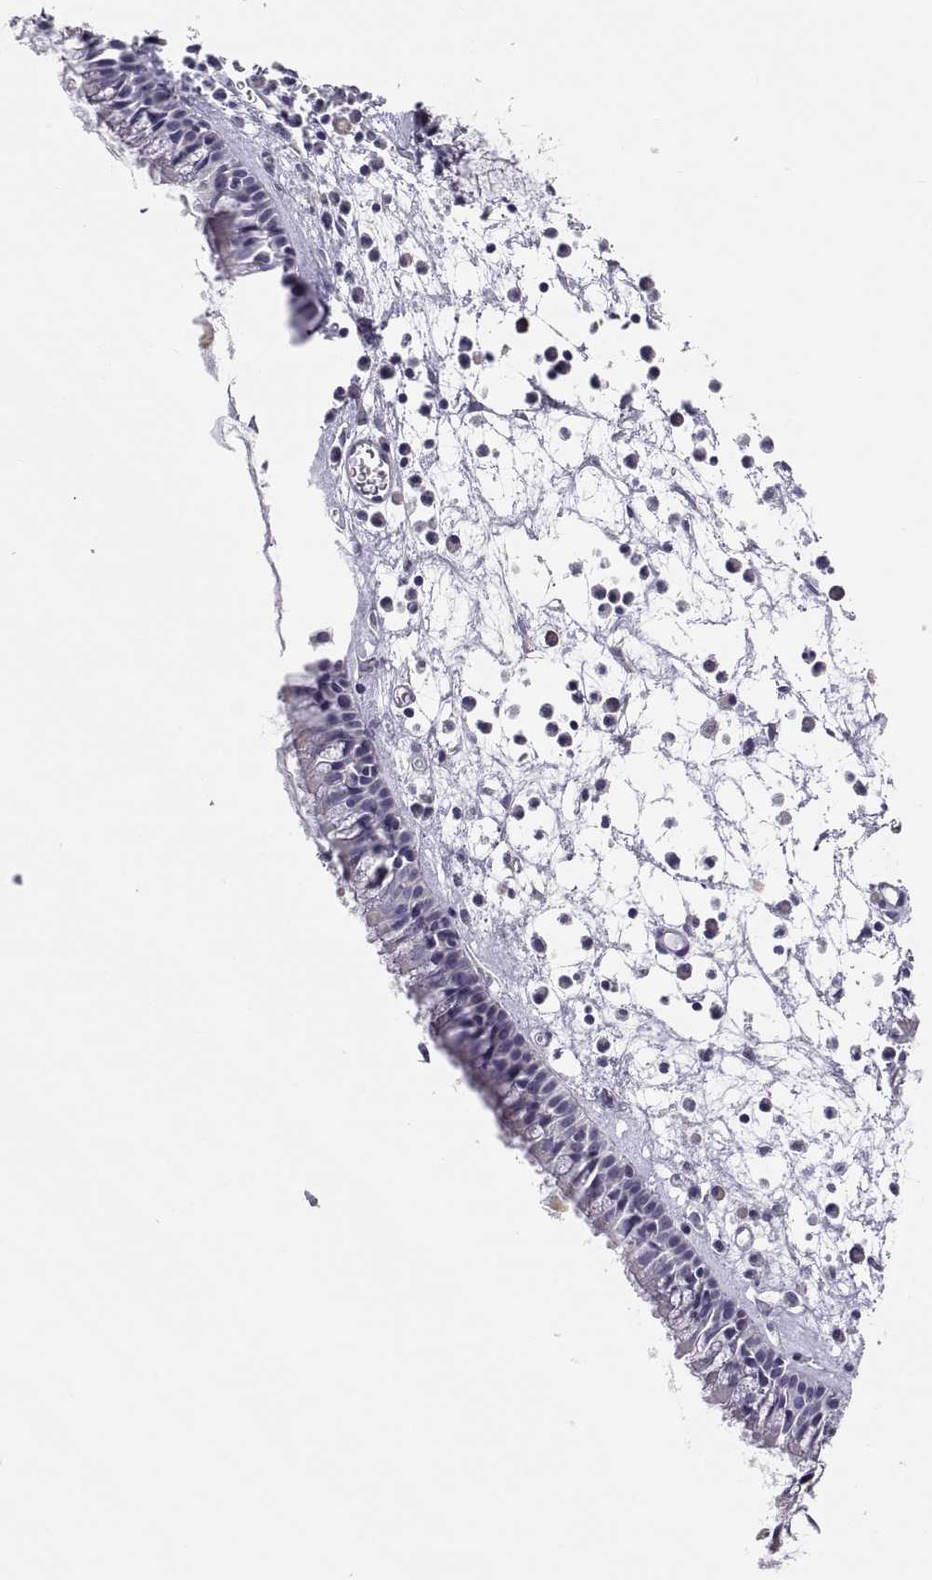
{"staining": {"intensity": "negative", "quantity": "none", "location": "none"}, "tissue": "nasopharynx", "cell_type": "Respiratory epithelial cells", "image_type": "normal", "snomed": [{"axis": "morphology", "description": "Normal tissue, NOS"}, {"axis": "topography", "description": "Nasopharynx"}], "caption": "There is no significant staining in respiratory epithelial cells of nasopharynx. The staining is performed using DAB brown chromogen with nuclei counter-stained in using hematoxylin.", "gene": "TNNC1", "patient": {"sex": "female", "age": 47}}